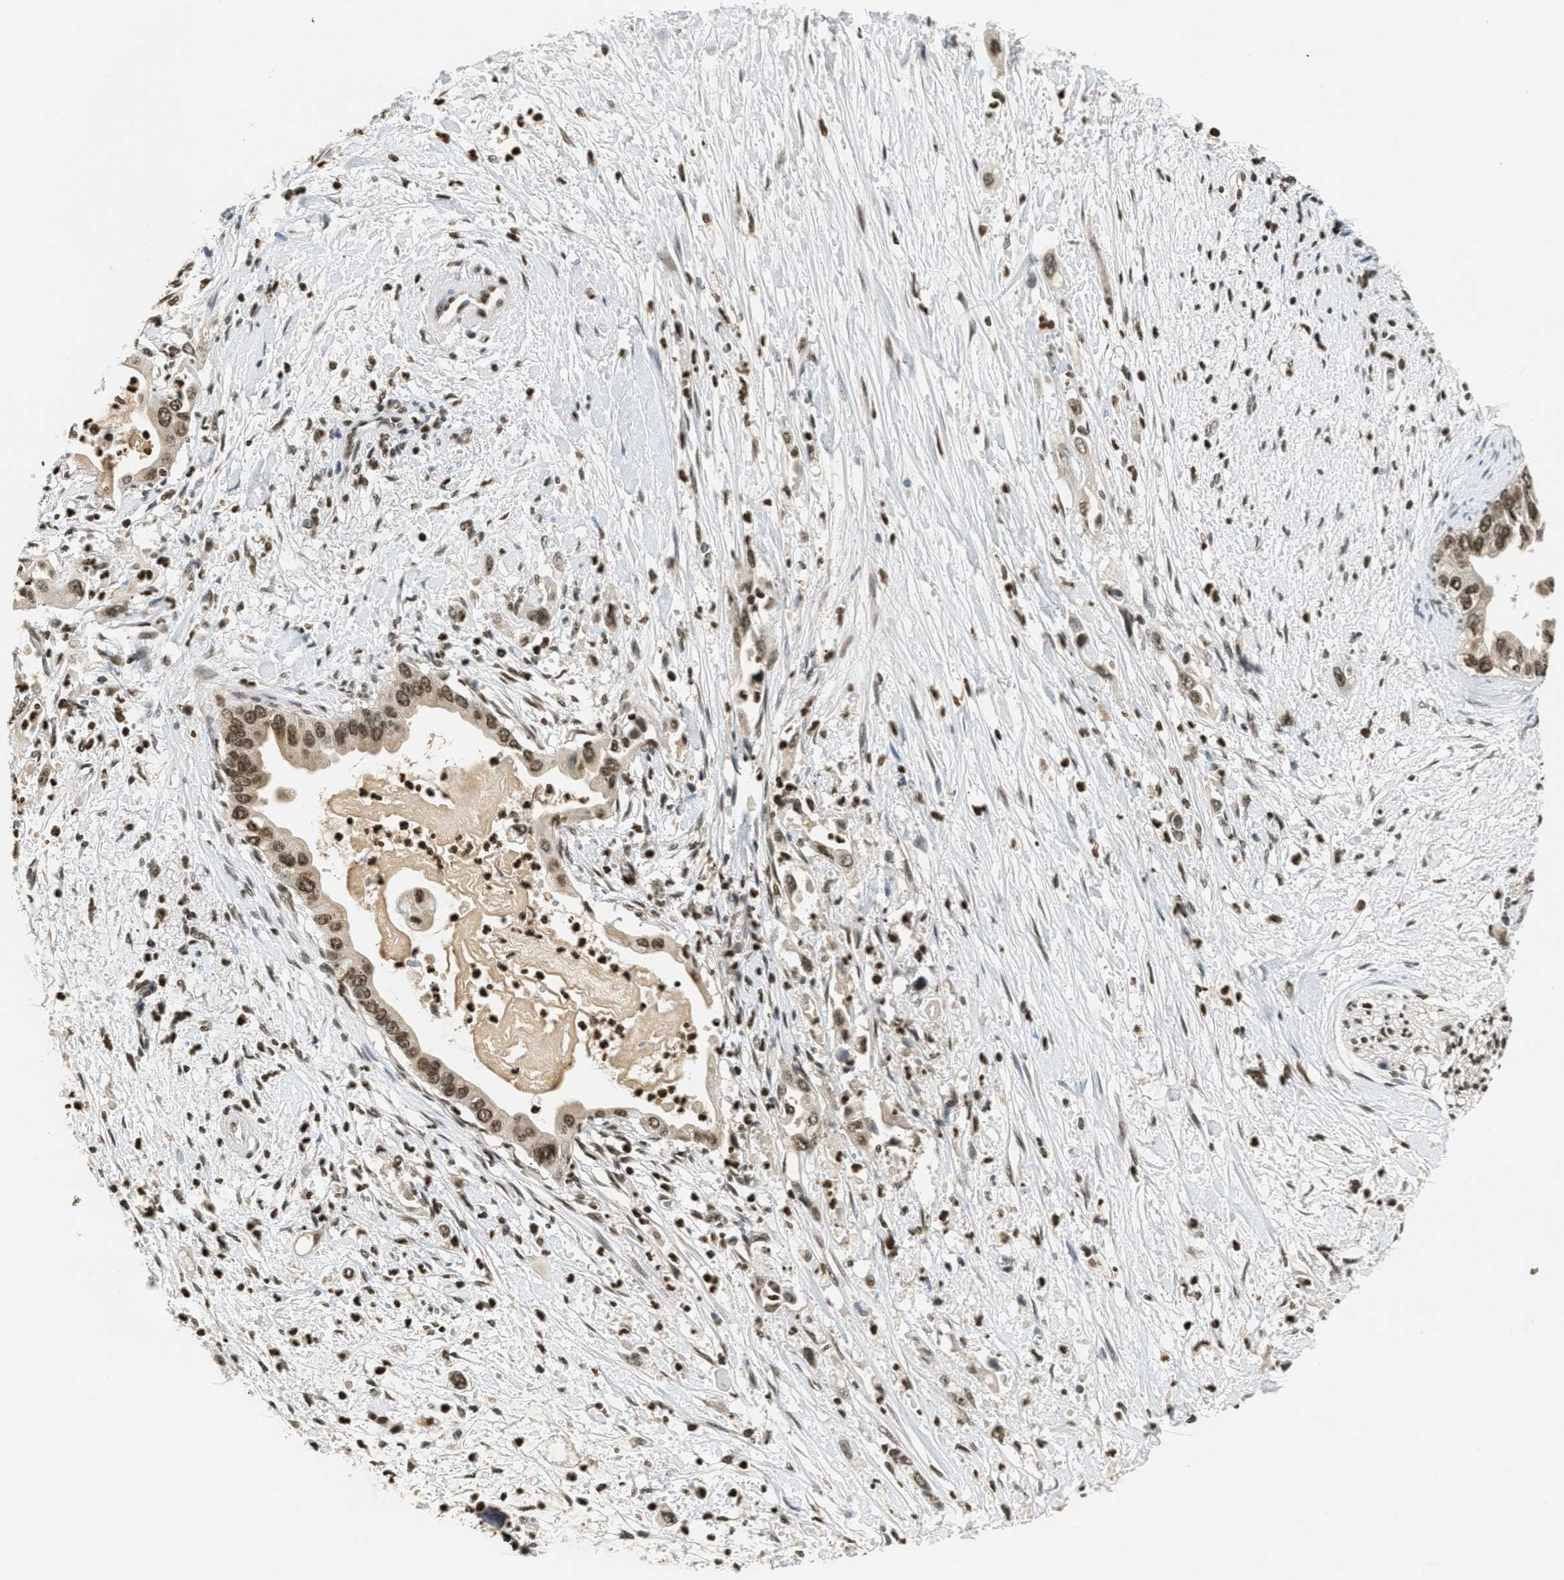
{"staining": {"intensity": "moderate", "quantity": ">75%", "location": "nuclear"}, "tissue": "pancreatic cancer", "cell_type": "Tumor cells", "image_type": "cancer", "snomed": [{"axis": "morphology", "description": "Adenocarcinoma, NOS"}, {"axis": "topography", "description": "Pancreas"}], "caption": "A medium amount of moderate nuclear staining is appreciated in about >75% of tumor cells in adenocarcinoma (pancreatic) tissue. The staining was performed using DAB (3,3'-diaminobenzidine) to visualize the protein expression in brown, while the nuclei were stained in blue with hematoxylin (Magnification: 20x).", "gene": "LDB2", "patient": {"sex": "male", "age": 55}}